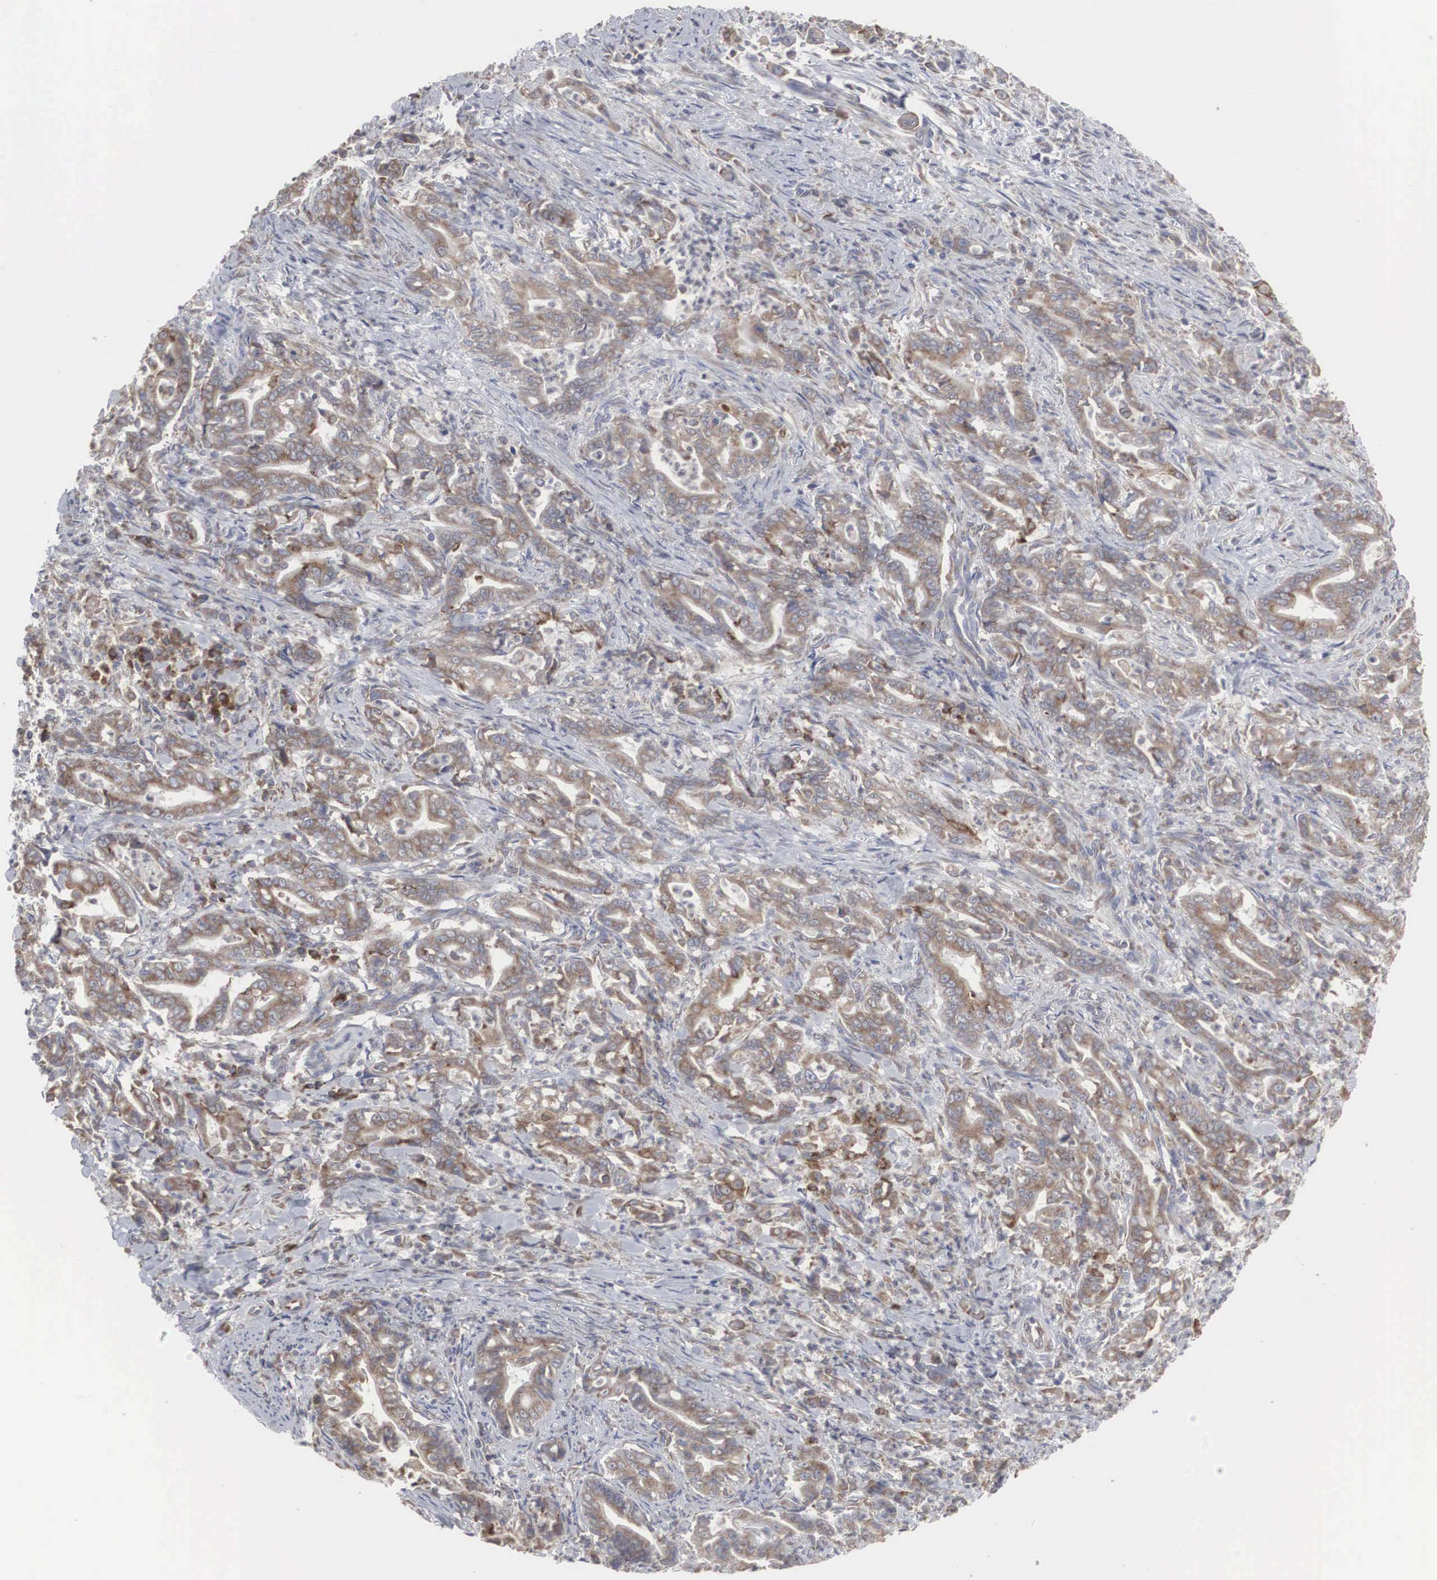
{"staining": {"intensity": "moderate", "quantity": "25%-75%", "location": "cytoplasmic/membranous"}, "tissue": "stomach cancer", "cell_type": "Tumor cells", "image_type": "cancer", "snomed": [{"axis": "morphology", "description": "Adenocarcinoma, NOS"}, {"axis": "topography", "description": "Stomach"}], "caption": "Immunohistochemical staining of stomach cancer demonstrates medium levels of moderate cytoplasmic/membranous positivity in about 25%-75% of tumor cells.", "gene": "MIA2", "patient": {"sex": "female", "age": 76}}